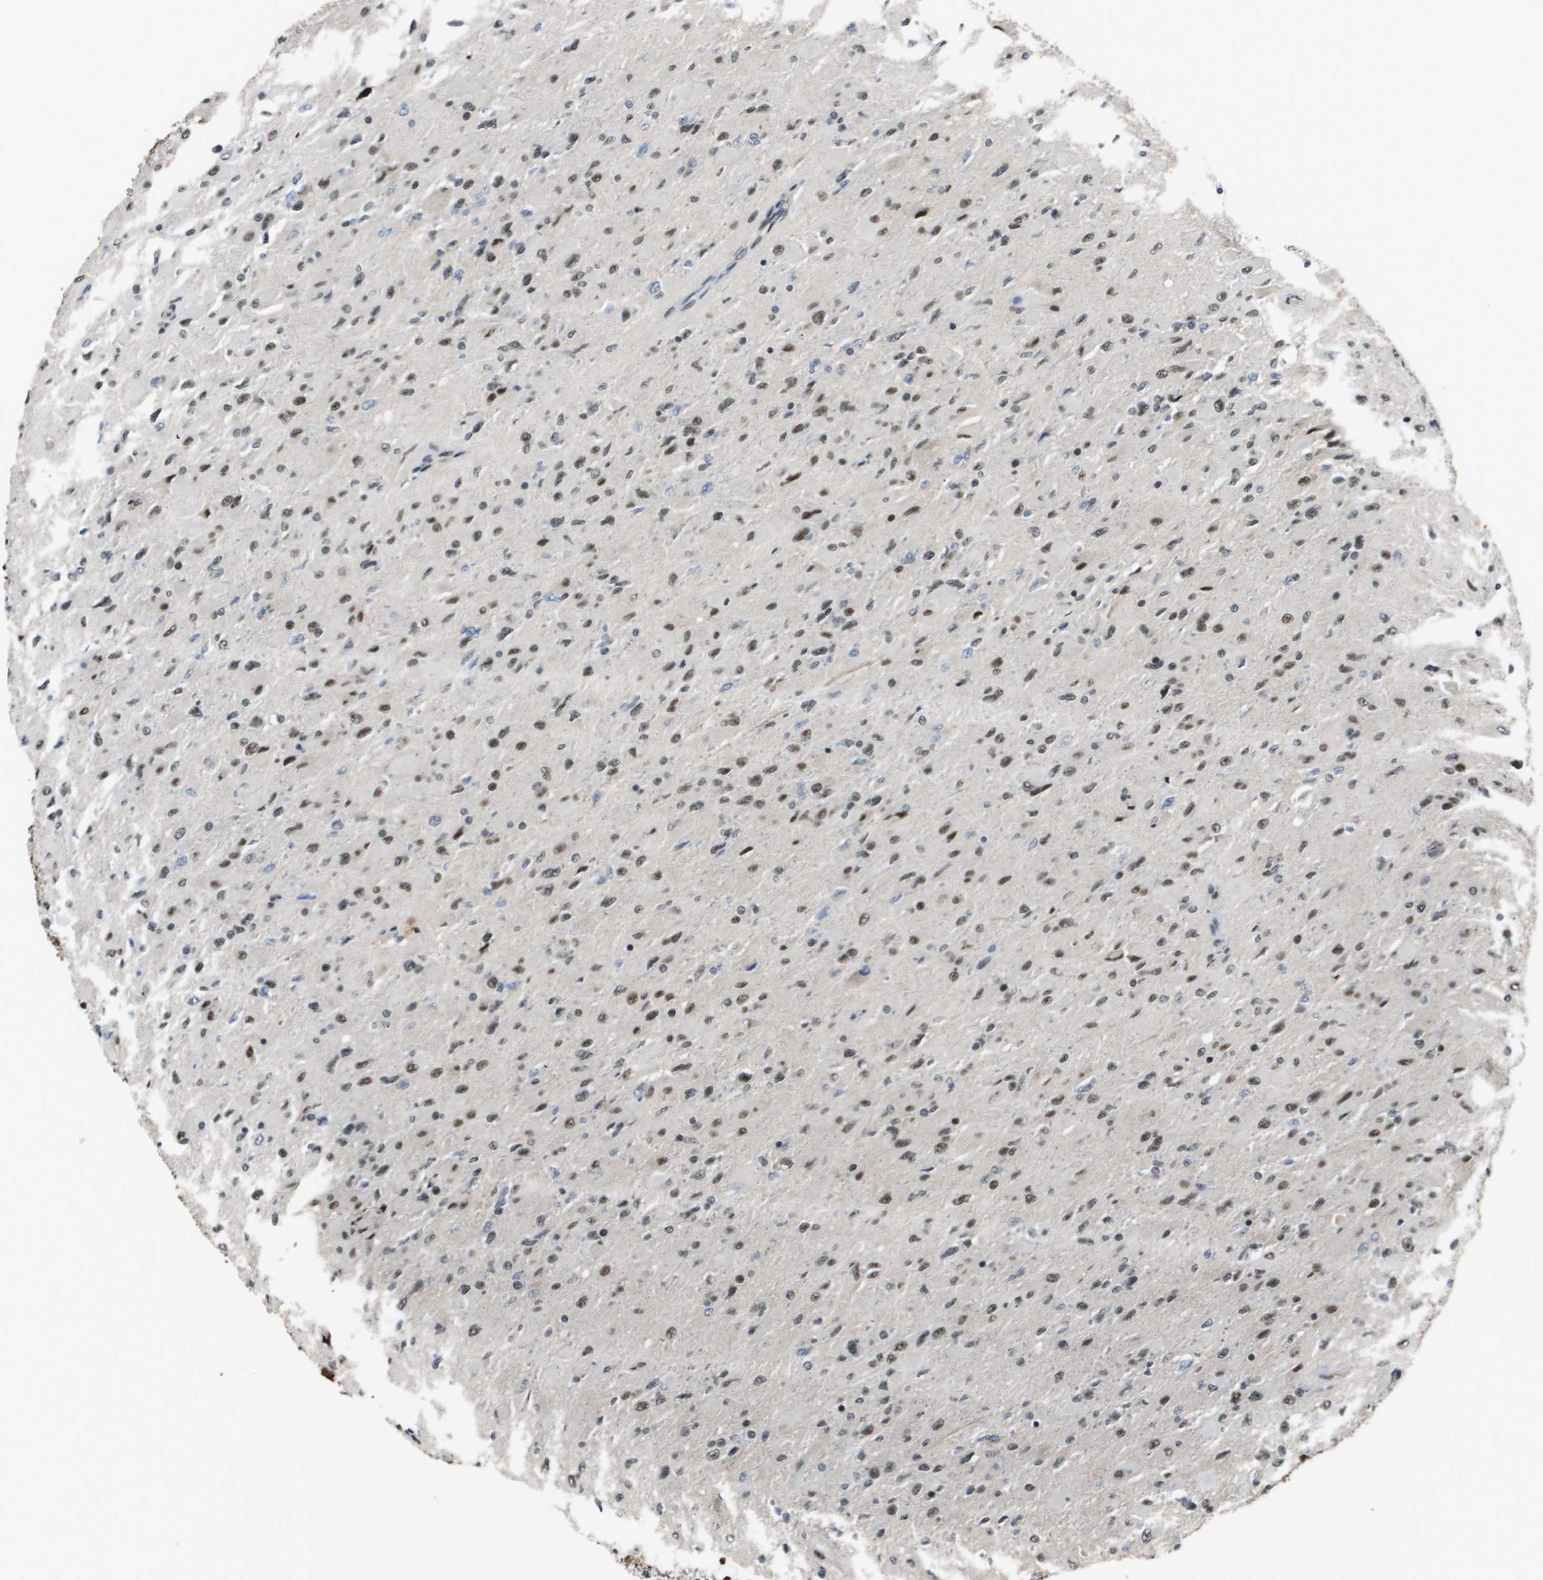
{"staining": {"intensity": "moderate", "quantity": ">75%", "location": "nuclear"}, "tissue": "glioma", "cell_type": "Tumor cells", "image_type": "cancer", "snomed": [{"axis": "morphology", "description": "Glioma, malignant, High grade"}, {"axis": "topography", "description": "Cerebral cortex"}], "caption": "Moderate nuclear expression is present in approximately >75% of tumor cells in malignant glioma (high-grade).", "gene": "THRAP3", "patient": {"sex": "female", "age": 36}}